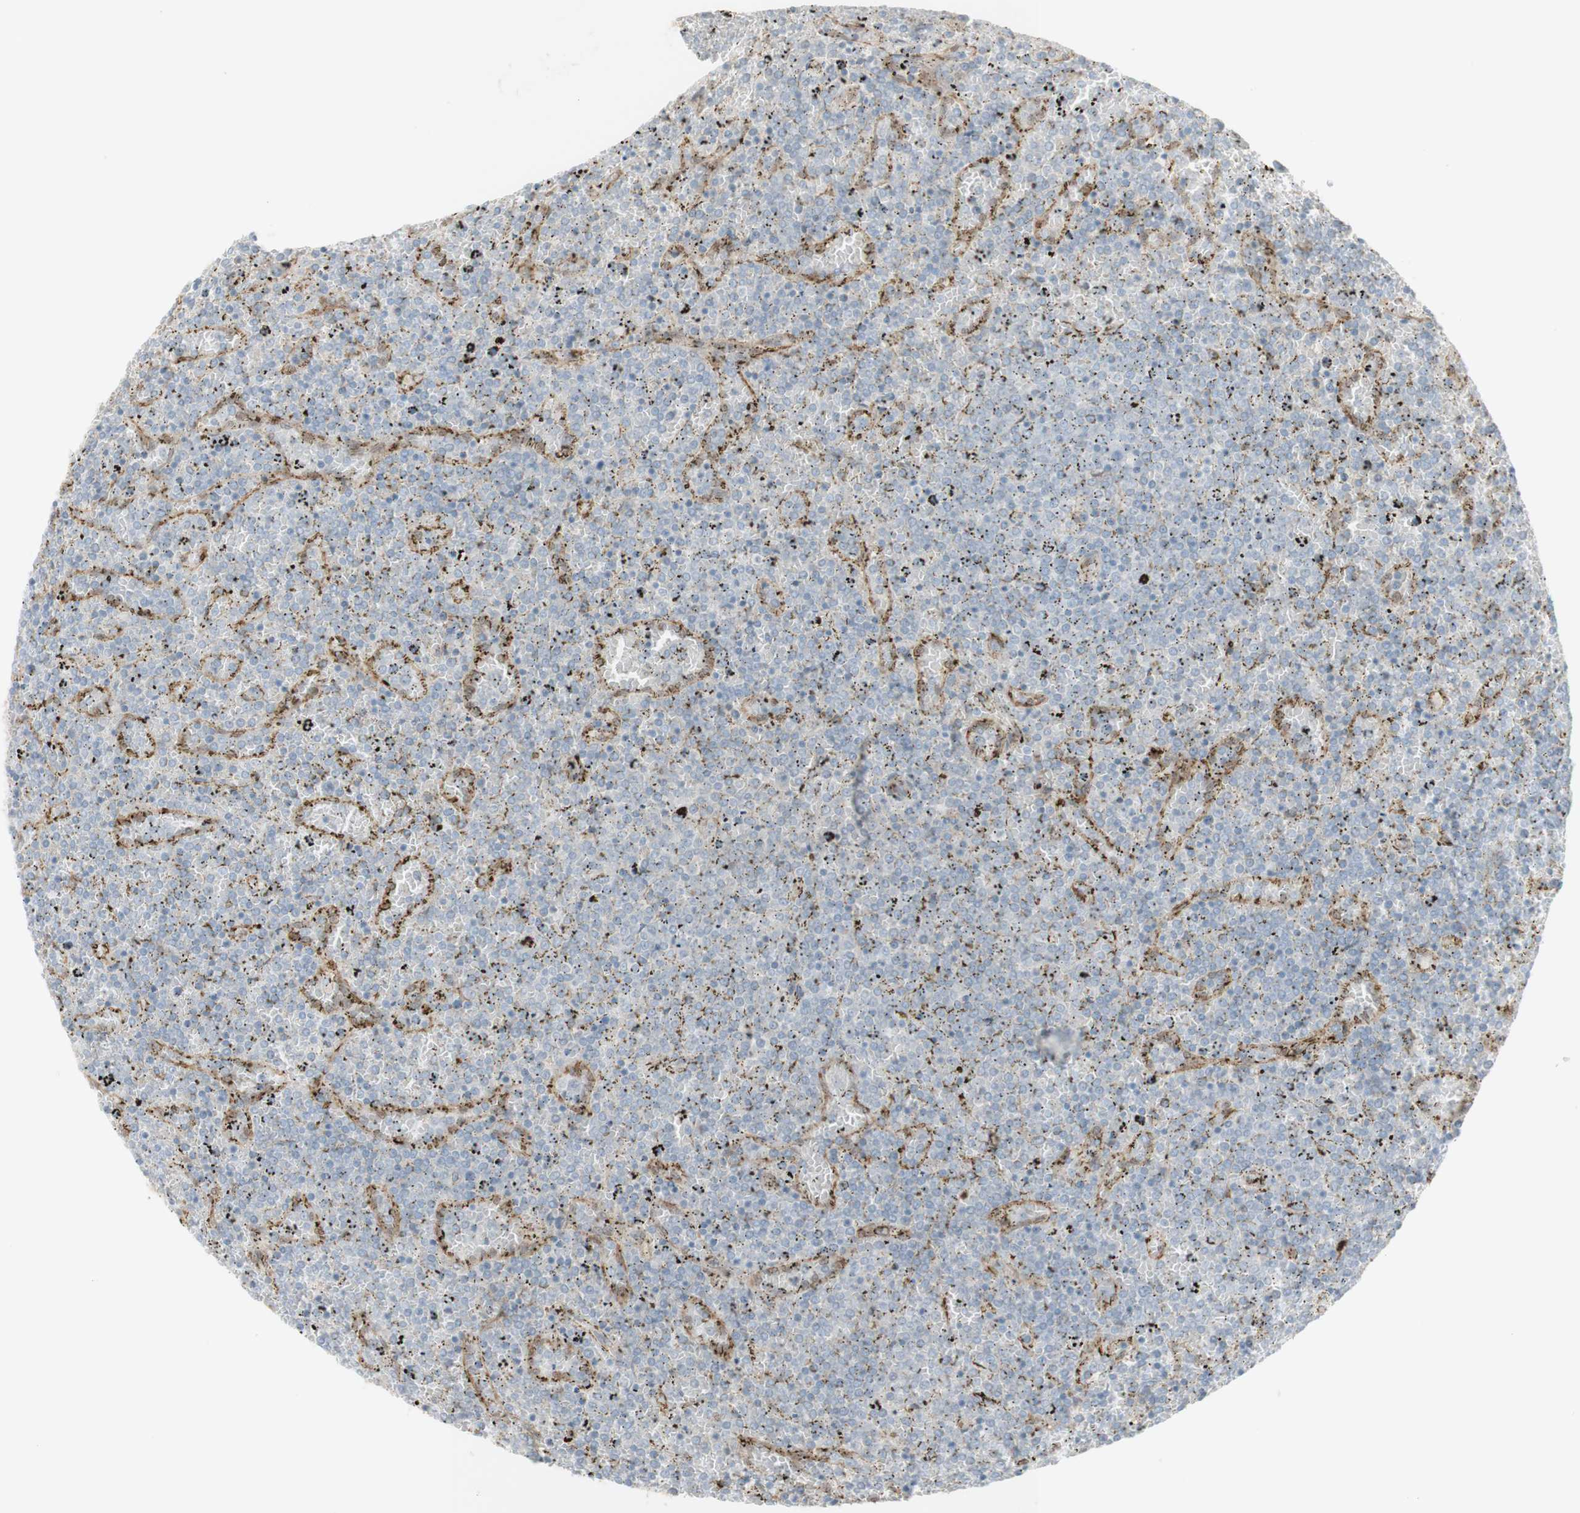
{"staining": {"intensity": "negative", "quantity": "none", "location": "none"}, "tissue": "lymphoma", "cell_type": "Tumor cells", "image_type": "cancer", "snomed": [{"axis": "morphology", "description": "Malignant lymphoma, non-Hodgkin's type, Low grade"}, {"axis": "topography", "description": "Spleen"}], "caption": "A photomicrograph of human lymphoma is negative for staining in tumor cells.", "gene": "CNN3", "patient": {"sex": "female", "age": 77}}